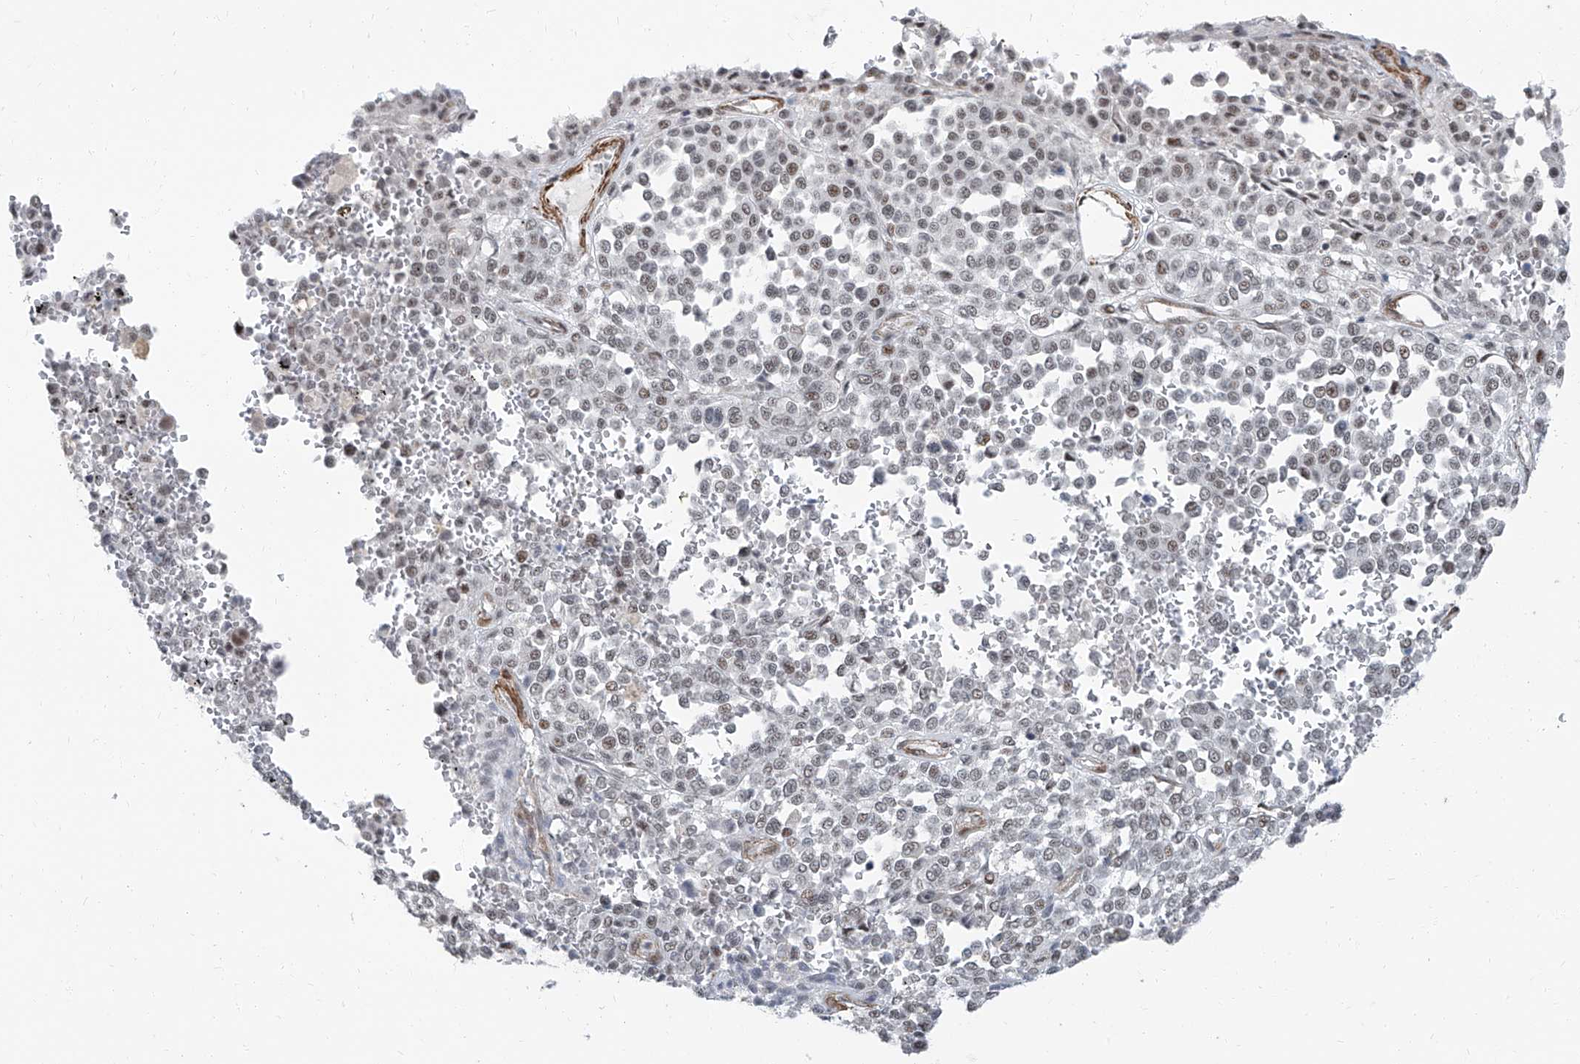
{"staining": {"intensity": "weak", "quantity": "25%-75%", "location": "nuclear"}, "tissue": "melanoma", "cell_type": "Tumor cells", "image_type": "cancer", "snomed": [{"axis": "morphology", "description": "Malignant melanoma, Metastatic site"}, {"axis": "topography", "description": "Pancreas"}], "caption": "DAB (3,3'-diaminobenzidine) immunohistochemical staining of malignant melanoma (metastatic site) demonstrates weak nuclear protein staining in approximately 25%-75% of tumor cells.", "gene": "TXLNB", "patient": {"sex": "female", "age": 30}}